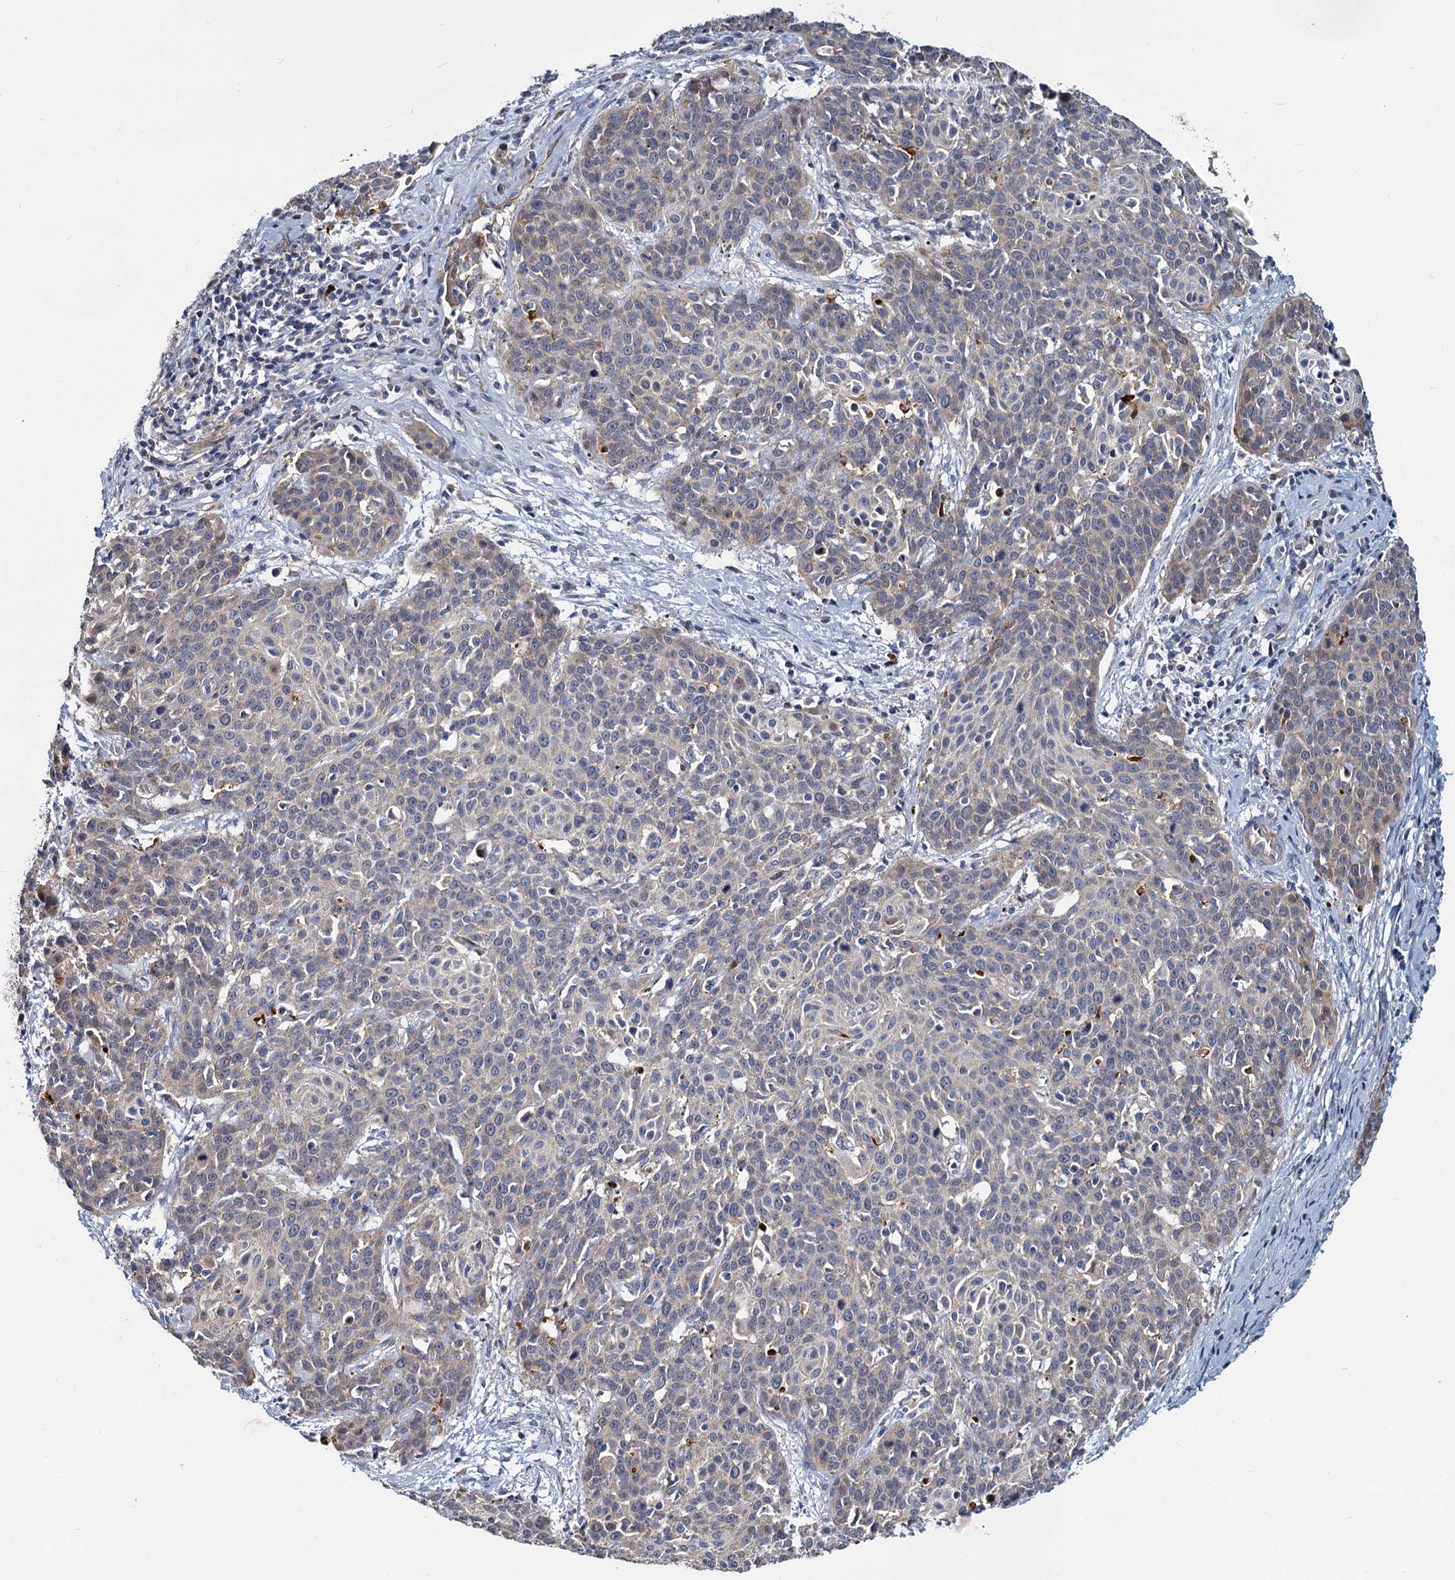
{"staining": {"intensity": "strong", "quantity": "<25%", "location": "cytoplasmic/membranous"}, "tissue": "cervical cancer", "cell_type": "Tumor cells", "image_type": "cancer", "snomed": [{"axis": "morphology", "description": "Squamous cell carcinoma, NOS"}, {"axis": "topography", "description": "Cervix"}], "caption": "A micrograph of squamous cell carcinoma (cervical) stained for a protein reveals strong cytoplasmic/membranous brown staining in tumor cells.", "gene": "DCUN1D2", "patient": {"sex": "female", "age": 38}}